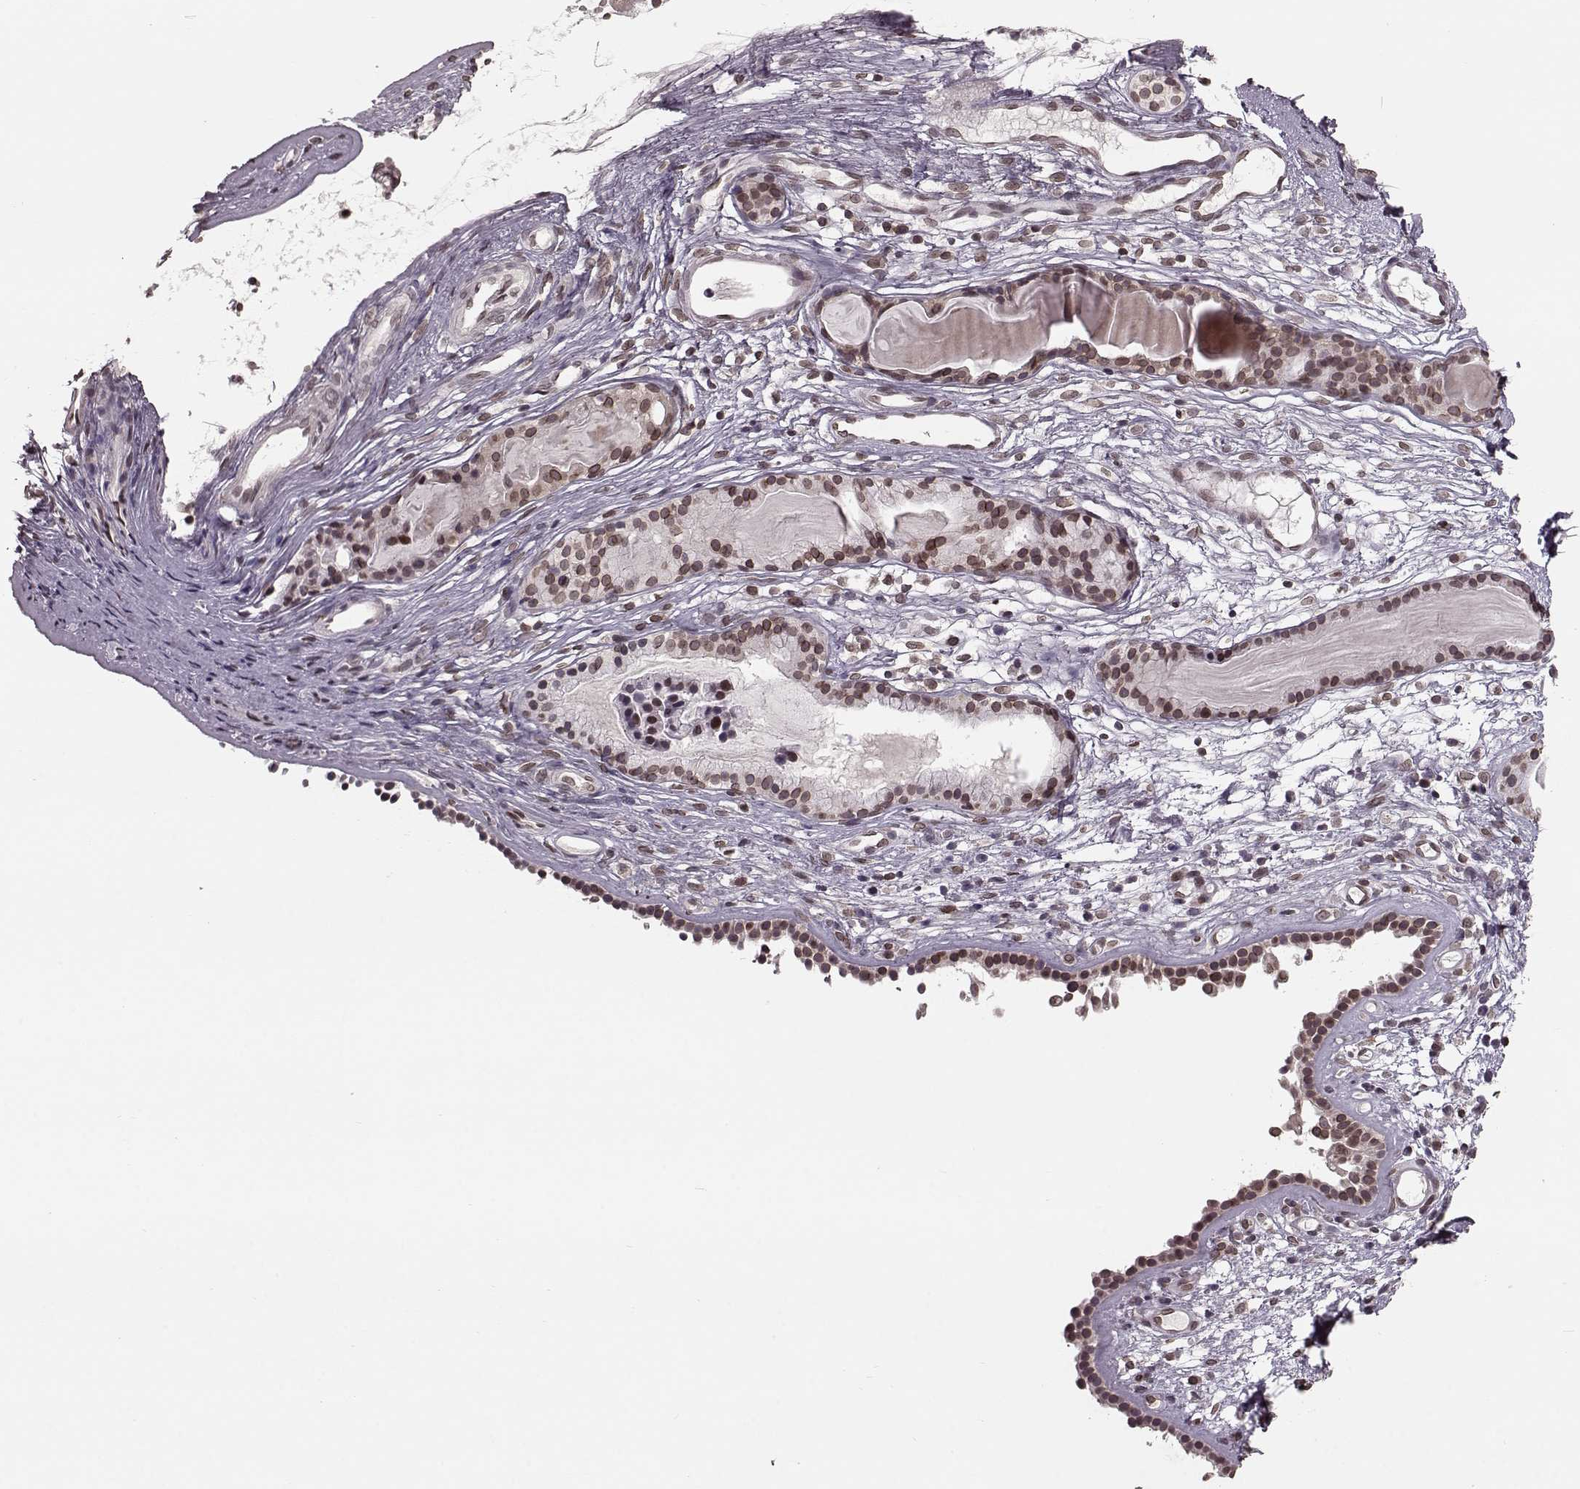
{"staining": {"intensity": "moderate", "quantity": ">75%", "location": "cytoplasmic/membranous,nuclear"}, "tissue": "nasopharynx", "cell_type": "Respiratory epithelial cells", "image_type": "normal", "snomed": [{"axis": "morphology", "description": "Normal tissue, NOS"}, {"axis": "topography", "description": "Nasopharynx"}], "caption": "This is an image of immunohistochemistry staining of benign nasopharynx, which shows moderate positivity in the cytoplasmic/membranous,nuclear of respiratory epithelial cells.", "gene": "NUP37", "patient": {"sex": "male", "age": 77}}